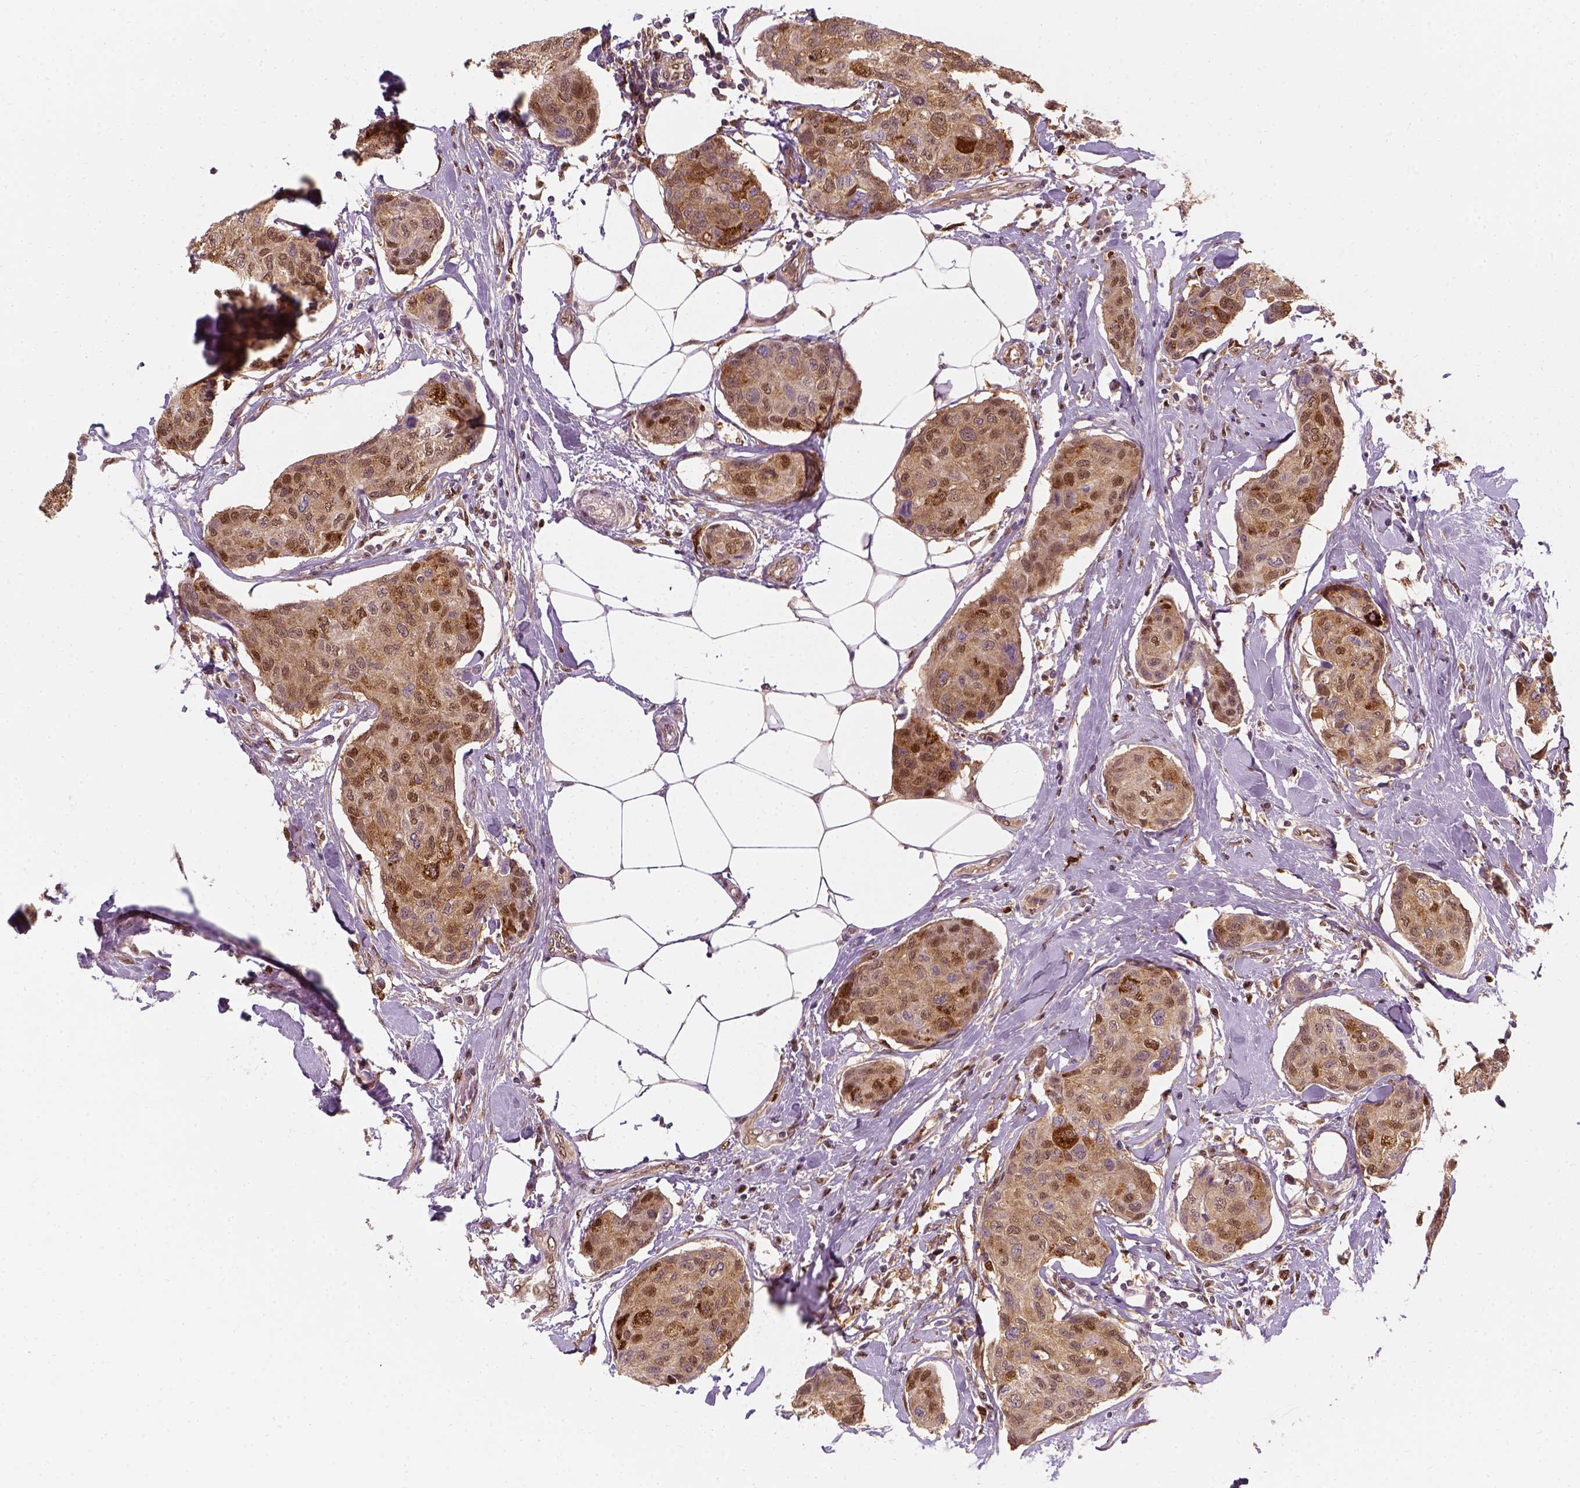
{"staining": {"intensity": "moderate", "quantity": "25%-75%", "location": "cytoplasmic/membranous,nuclear"}, "tissue": "breast cancer", "cell_type": "Tumor cells", "image_type": "cancer", "snomed": [{"axis": "morphology", "description": "Duct carcinoma"}, {"axis": "topography", "description": "Breast"}], "caption": "An image showing moderate cytoplasmic/membranous and nuclear expression in about 25%-75% of tumor cells in breast intraductal carcinoma, as visualized by brown immunohistochemical staining.", "gene": "SQSTM1", "patient": {"sex": "female", "age": 80}}